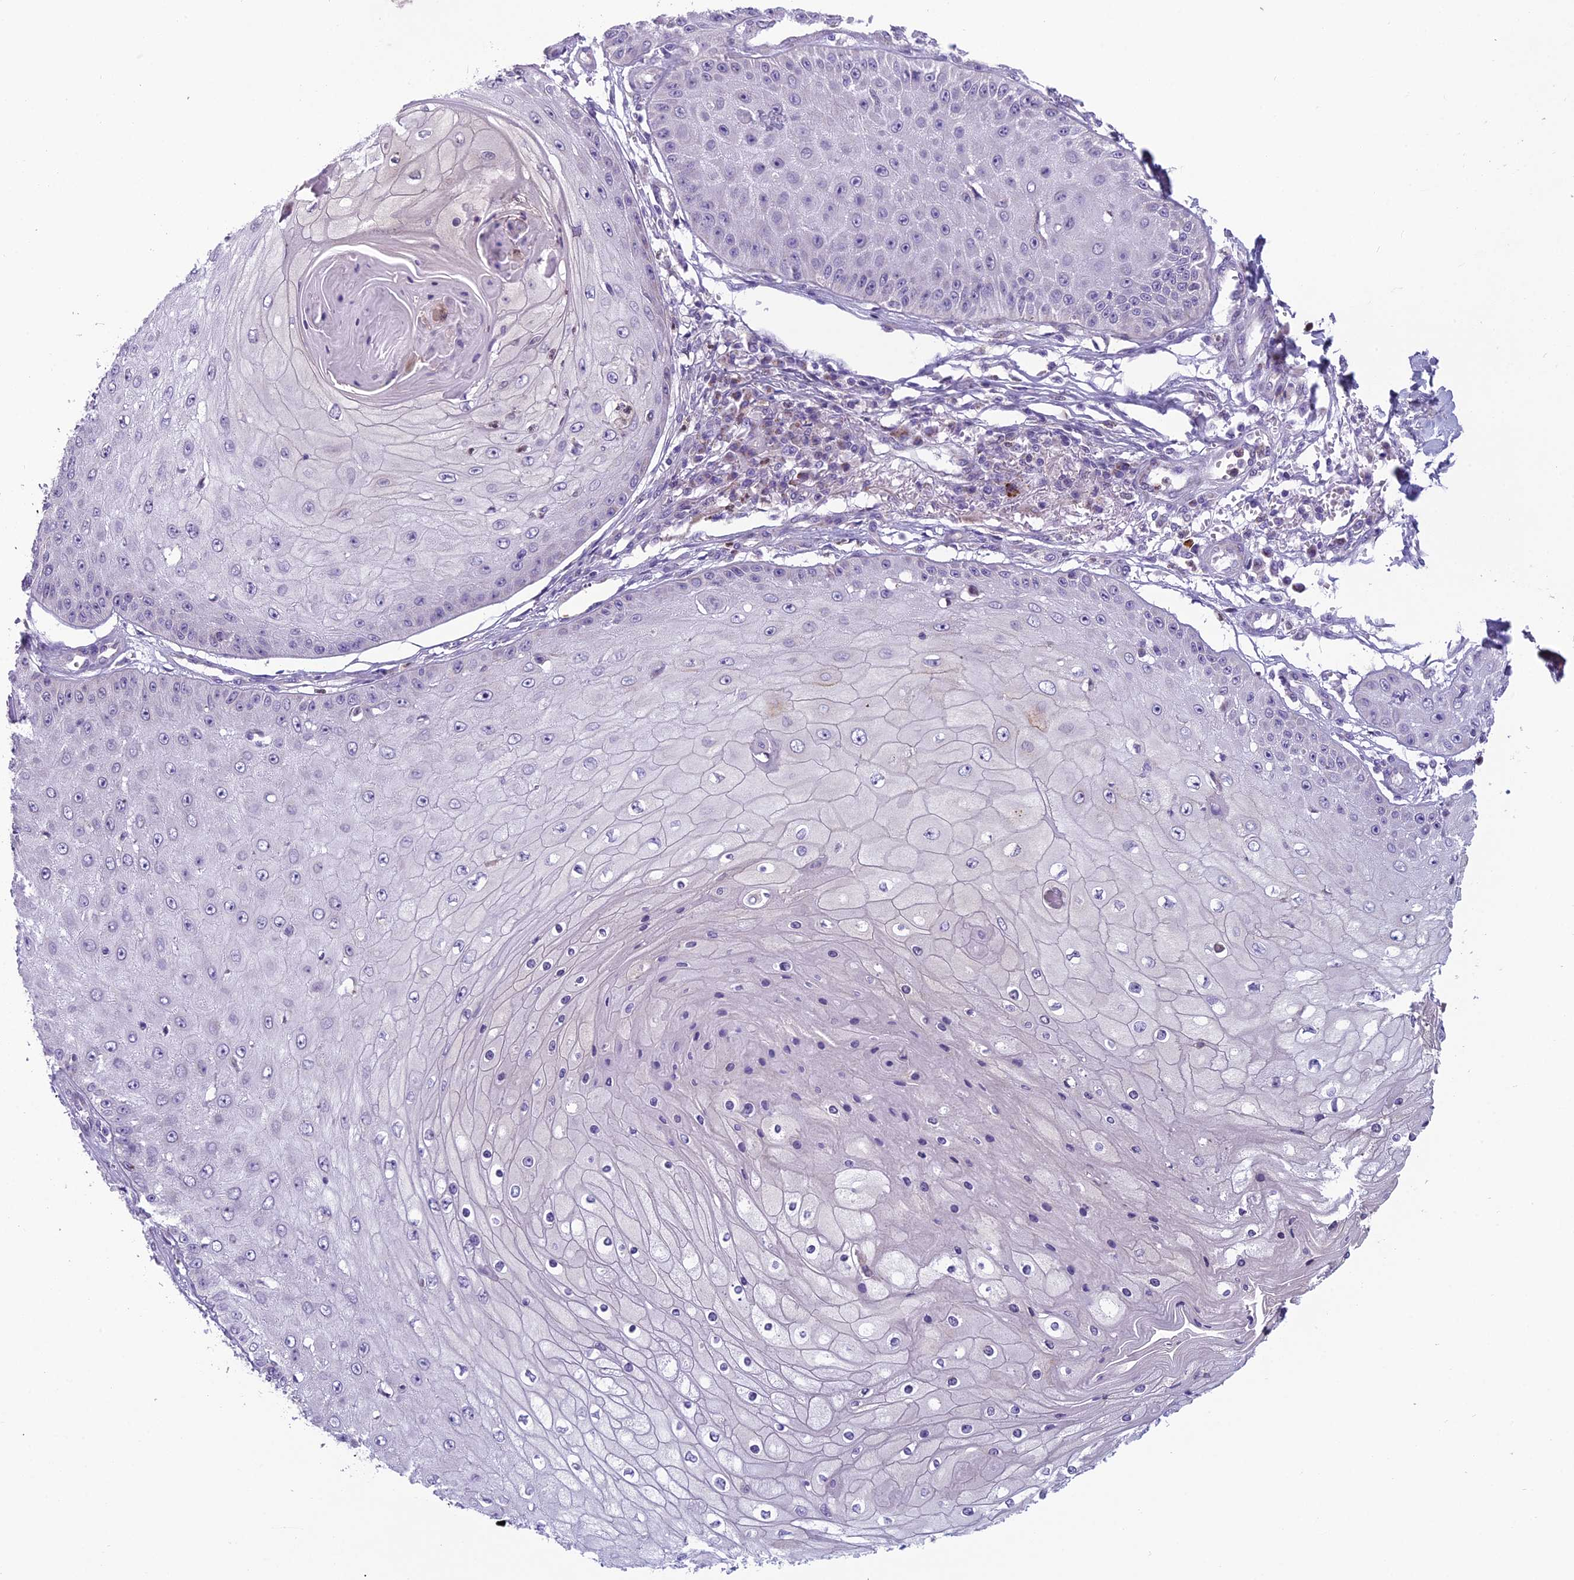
{"staining": {"intensity": "negative", "quantity": "none", "location": "none"}, "tissue": "skin cancer", "cell_type": "Tumor cells", "image_type": "cancer", "snomed": [{"axis": "morphology", "description": "Squamous cell carcinoma, NOS"}, {"axis": "topography", "description": "Skin"}], "caption": "Protein analysis of skin squamous cell carcinoma displays no significant expression in tumor cells. (Brightfield microscopy of DAB immunohistochemistry at high magnification).", "gene": "ENSG00000188897", "patient": {"sex": "male", "age": 70}}